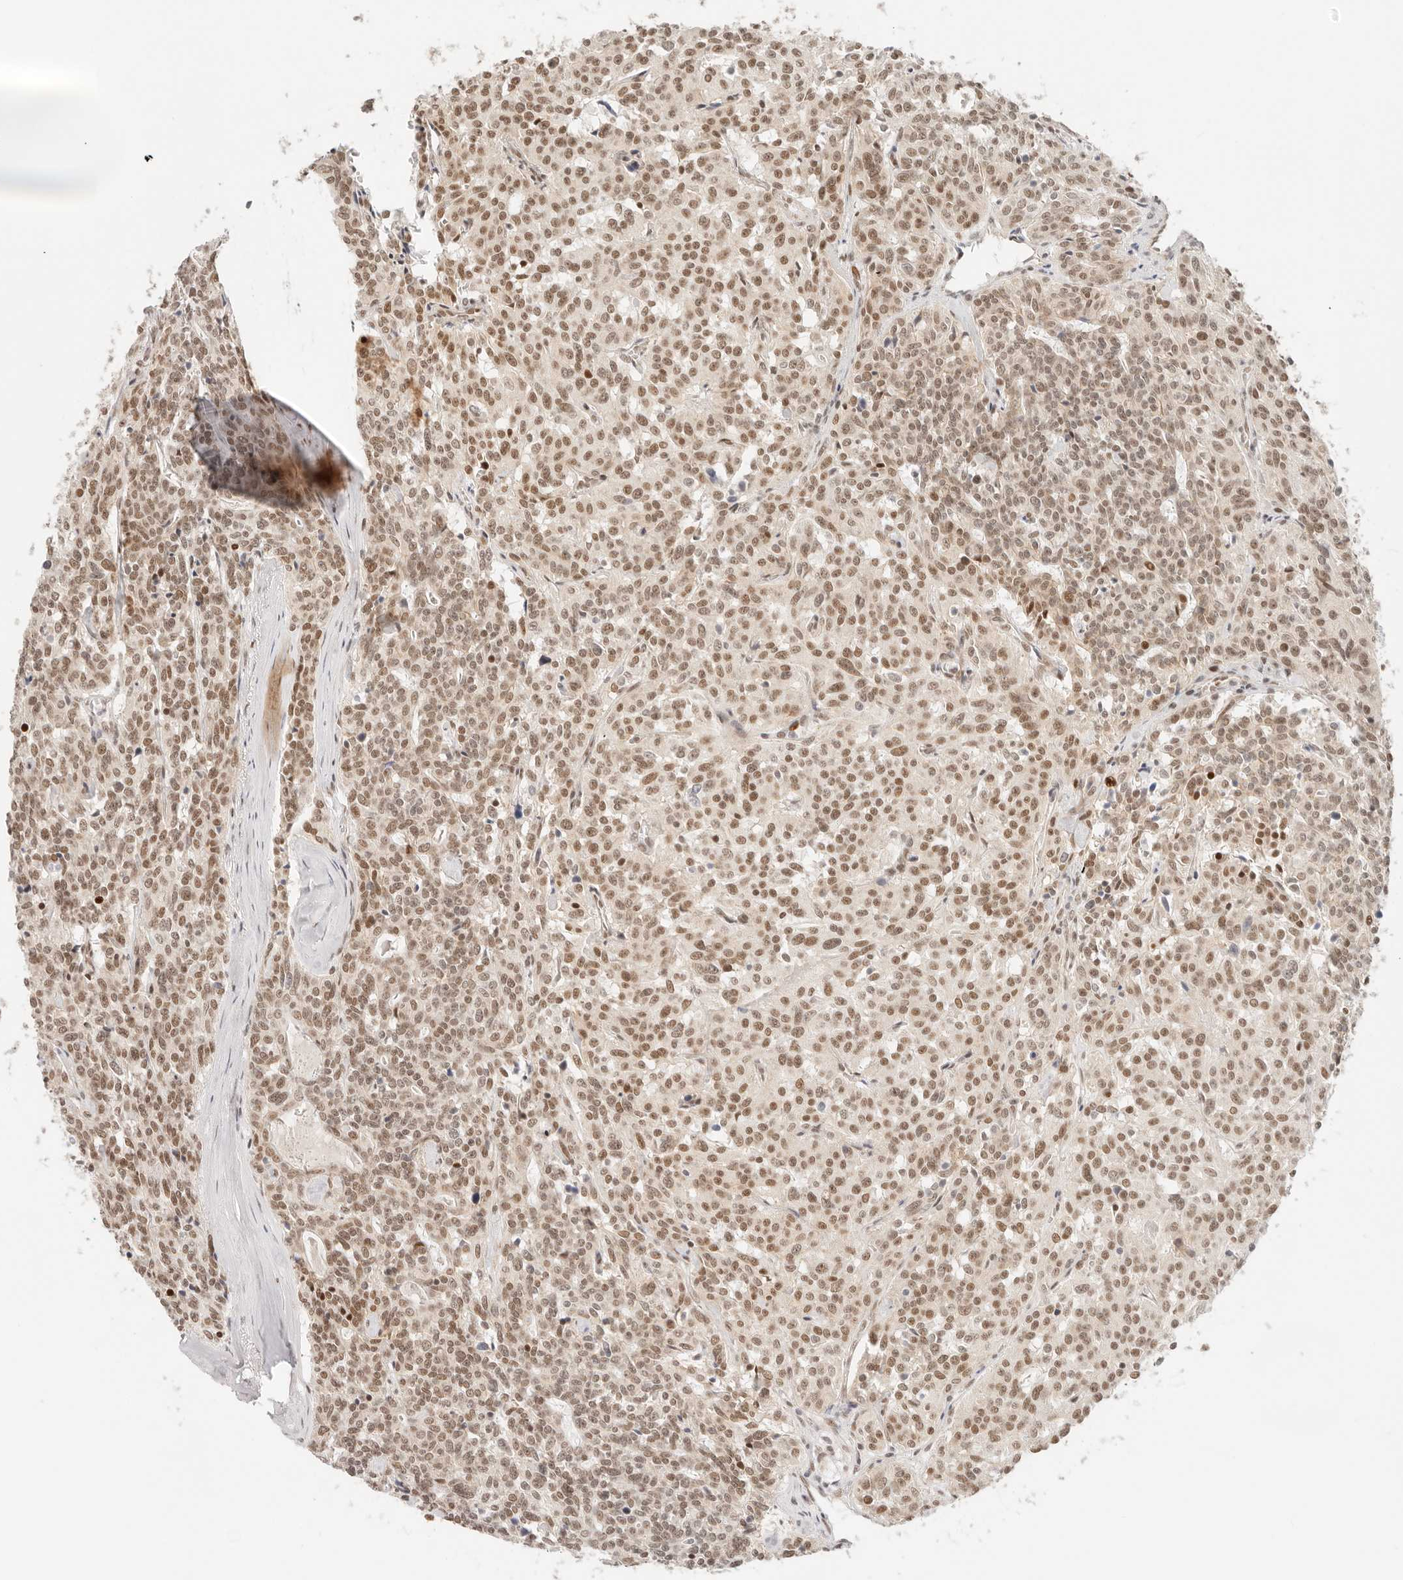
{"staining": {"intensity": "moderate", "quantity": ">75%", "location": "nuclear"}, "tissue": "carcinoid", "cell_type": "Tumor cells", "image_type": "cancer", "snomed": [{"axis": "morphology", "description": "Carcinoid, malignant, NOS"}, {"axis": "topography", "description": "Lung"}], "caption": "DAB (3,3'-diaminobenzidine) immunohistochemical staining of carcinoid shows moderate nuclear protein expression in about >75% of tumor cells.", "gene": "HOXC5", "patient": {"sex": "female", "age": 46}}